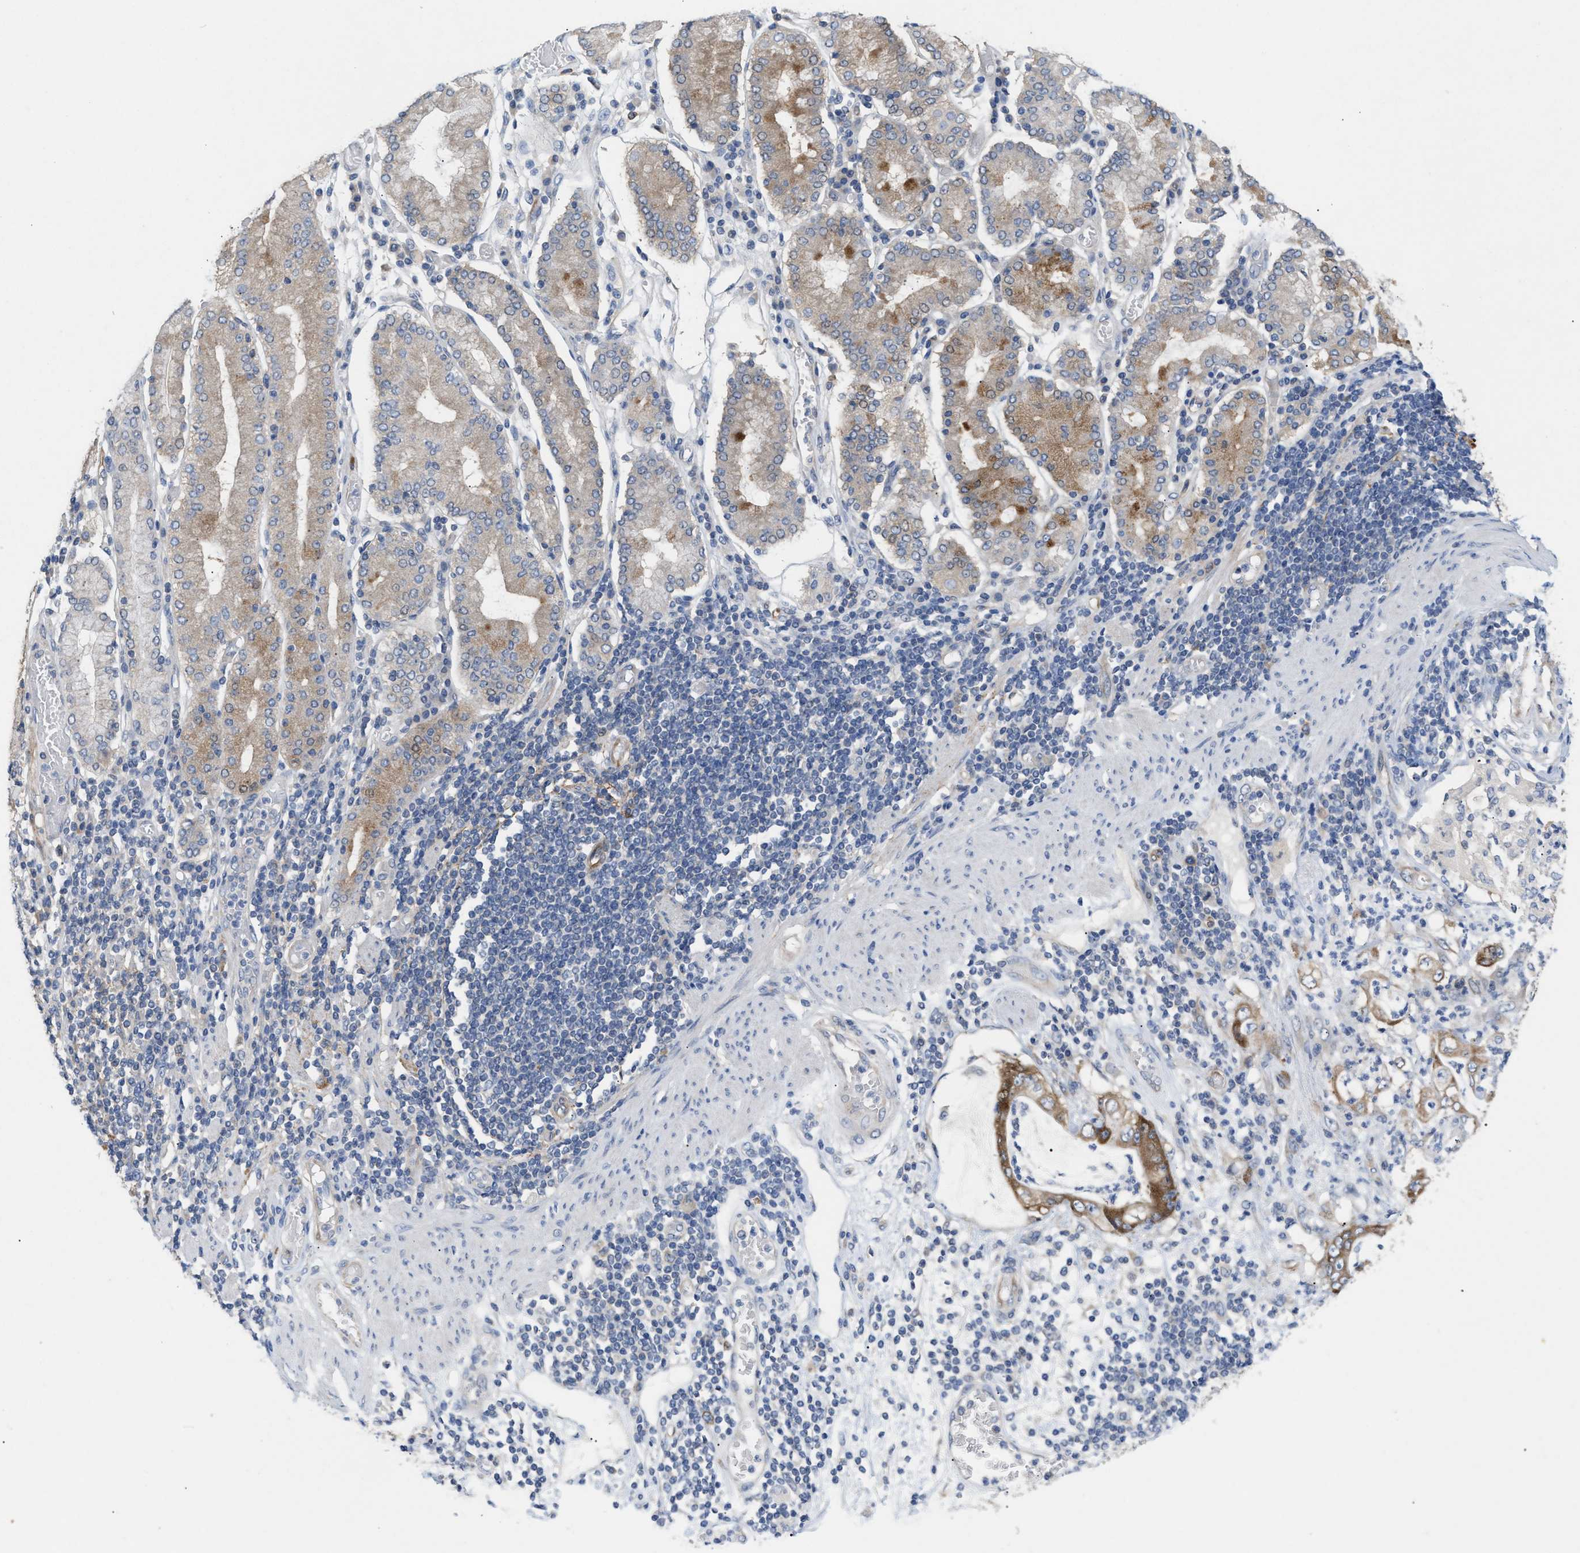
{"staining": {"intensity": "moderate", "quantity": ">75%", "location": "cytoplasmic/membranous"}, "tissue": "stomach cancer", "cell_type": "Tumor cells", "image_type": "cancer", "snomed": [{"axis": "morphology", "description": "Adenocarcinoma, NOS"}, {"axis": "topography", "description": "Stomach"}], "caption": "Immunohistochemical staining of stomach adenocarcinoma reveals medium levels of moderate cytoplasmic/membranous protein expression in about >75% of tumor cells. (DAB (3,3'-diaminobenzidine) = brown stain, brightfield microscopy at high magnification).", "gene": "UBAP2", "patient": {"sex": "female", "age": 73}}